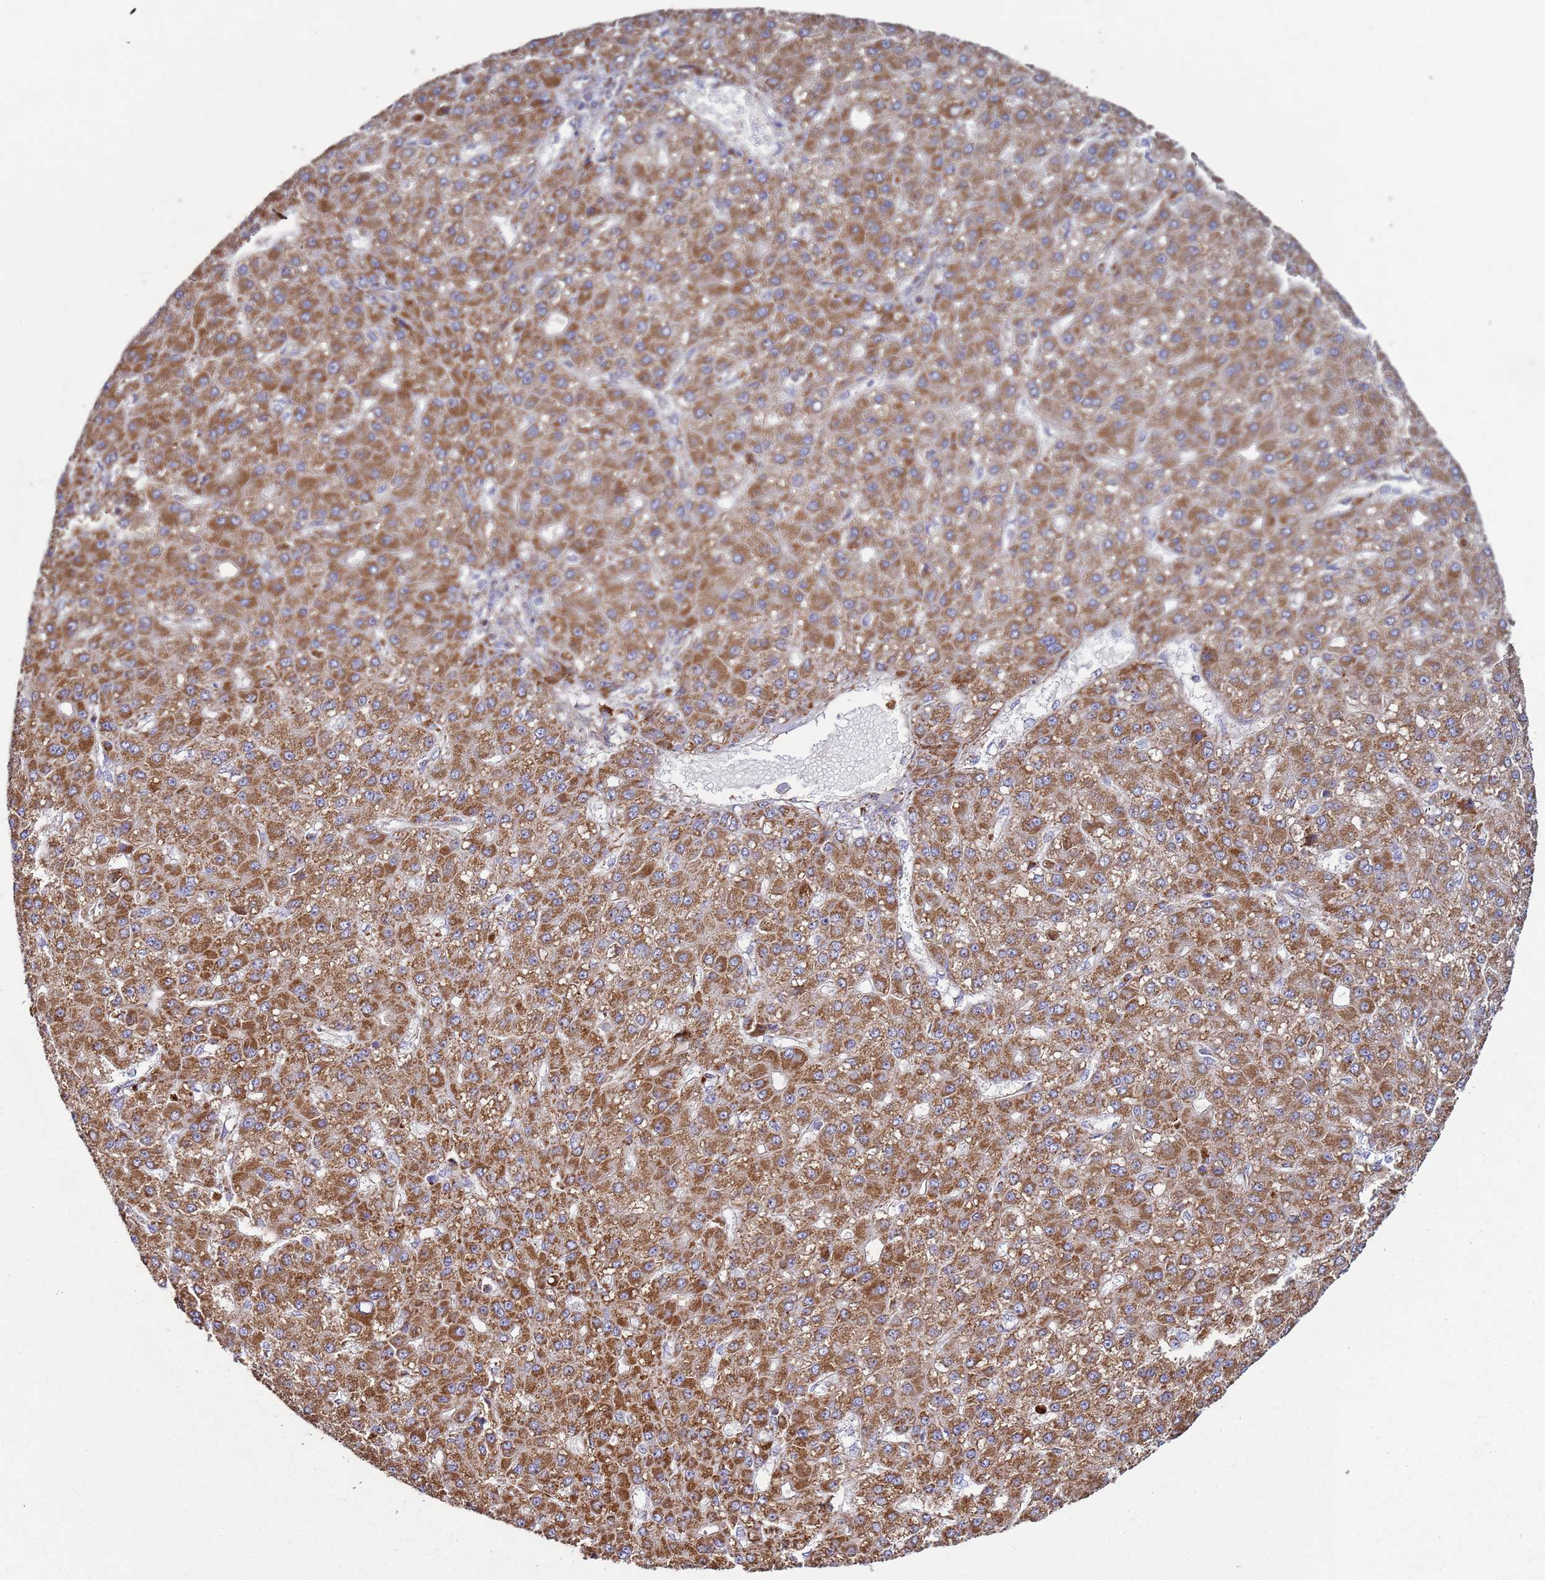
{"staining": {"intensity": "moderate", "quantity": ">75%", "location": "cytoplasmic/membranous"}, "tissue": "liver cancer", "cell_type": "Tumor cells", "image_type": "cancer", "snomed": [{"axis": "morphology", "description": "Carcinoma, Hepatocellular, NOS"}, {"axis": "topography", "description": "Liver"}], "caption": "A high-resolution photomicrograph shows immunohistochemistry (IHC) staining of liver cancer (hepatocellular carcinoma), which shows moderate cytoplasmic/membranous expression in approximately >75% of tumor cells.", "gene": "FBXO33", "patient": {"sex": "male", "age": 67}}